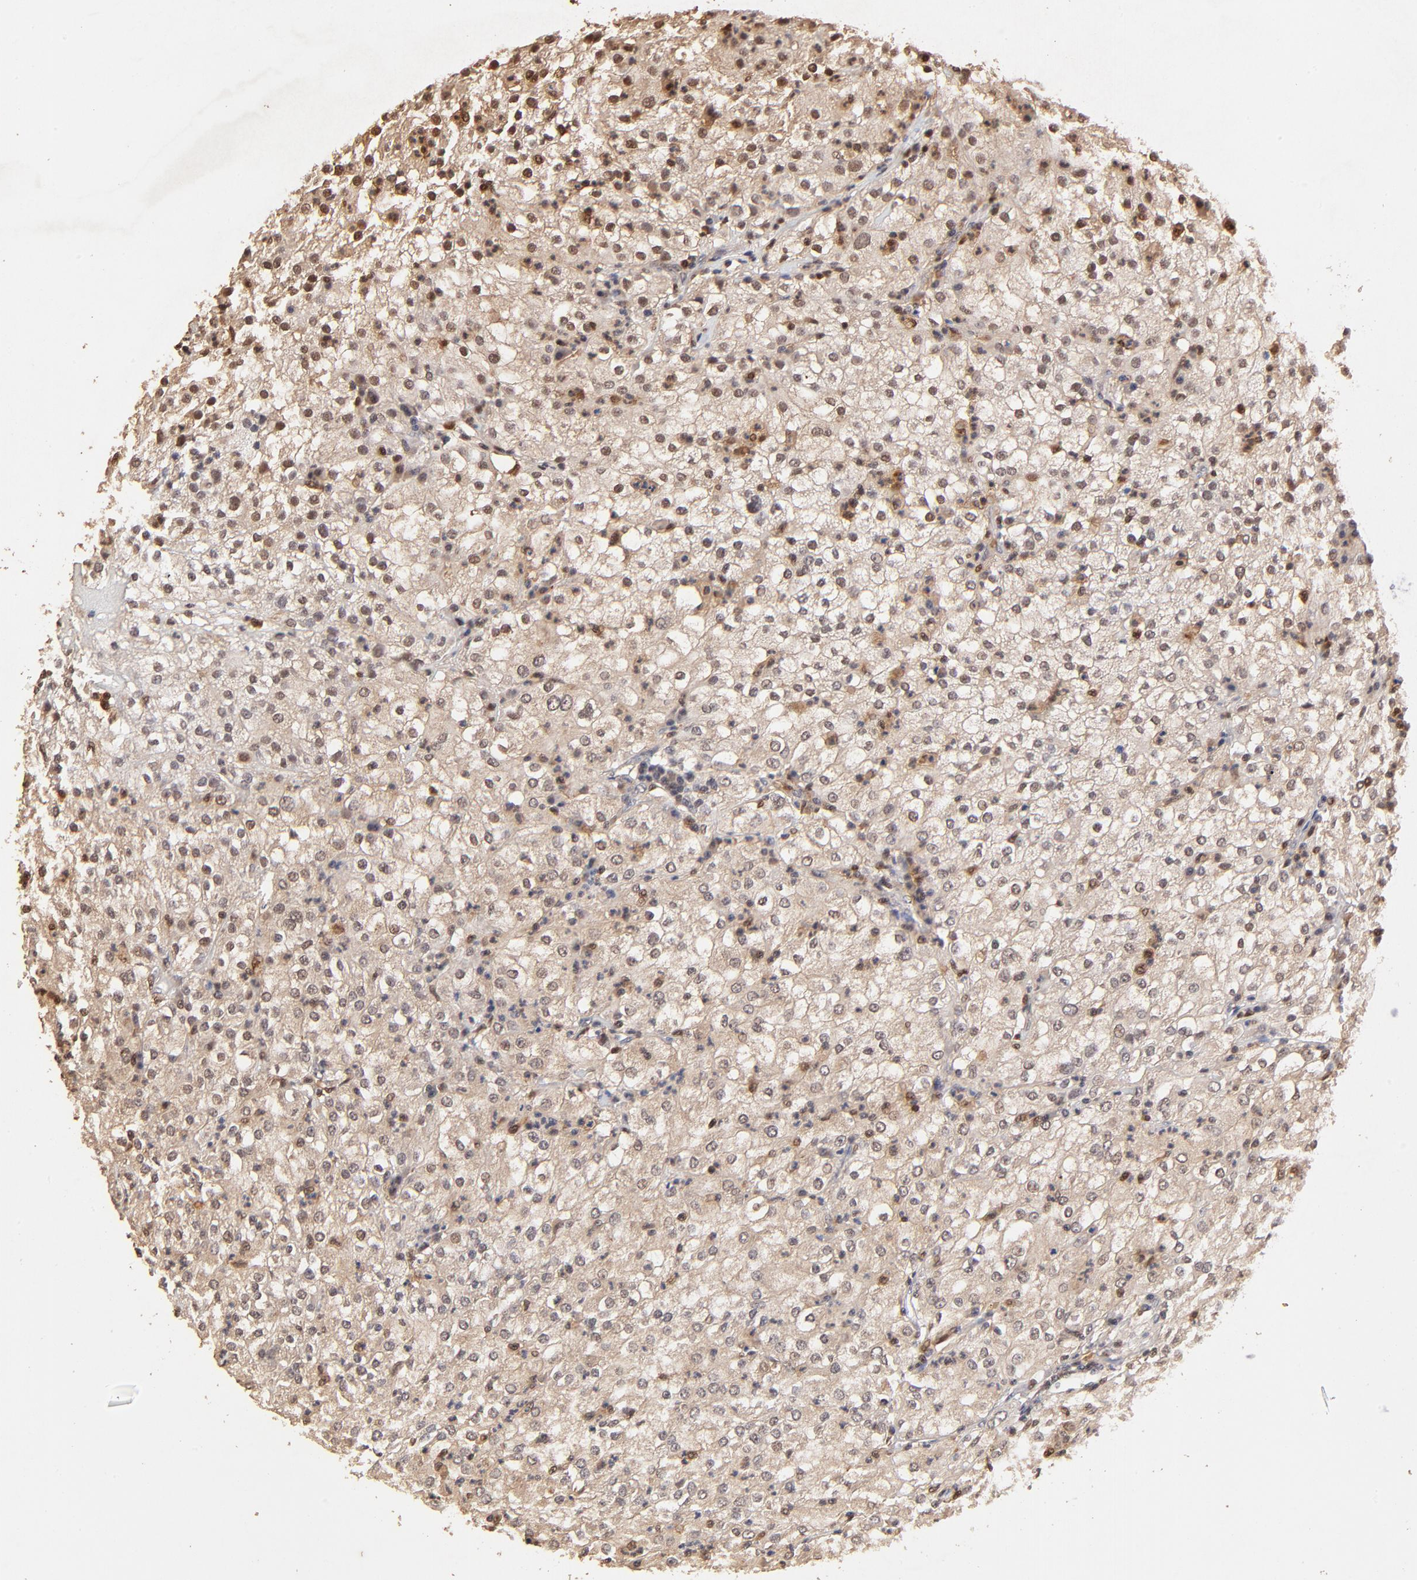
{"staining": {"intensity": "weak", "quantity": ">75%", "location": "cytoplasmic/membranous"}, "tissue": "renal cancer", "cell_type": "Tumor cells", "image_type": "cancer", "snomed": [{"axis": "morphology", "description": "Adenocarcinoma, NOS"}, {"axis": "topography", "description": "Kidney"}], "caption": "Human renal adenocarcinoma stained for a protein (brown) exhibits weak cytoplasmic/membranous positive staining in about >75% of tumor cells.", "gene": "CASP1", "patient": {"sex": "male", "age": 59}}